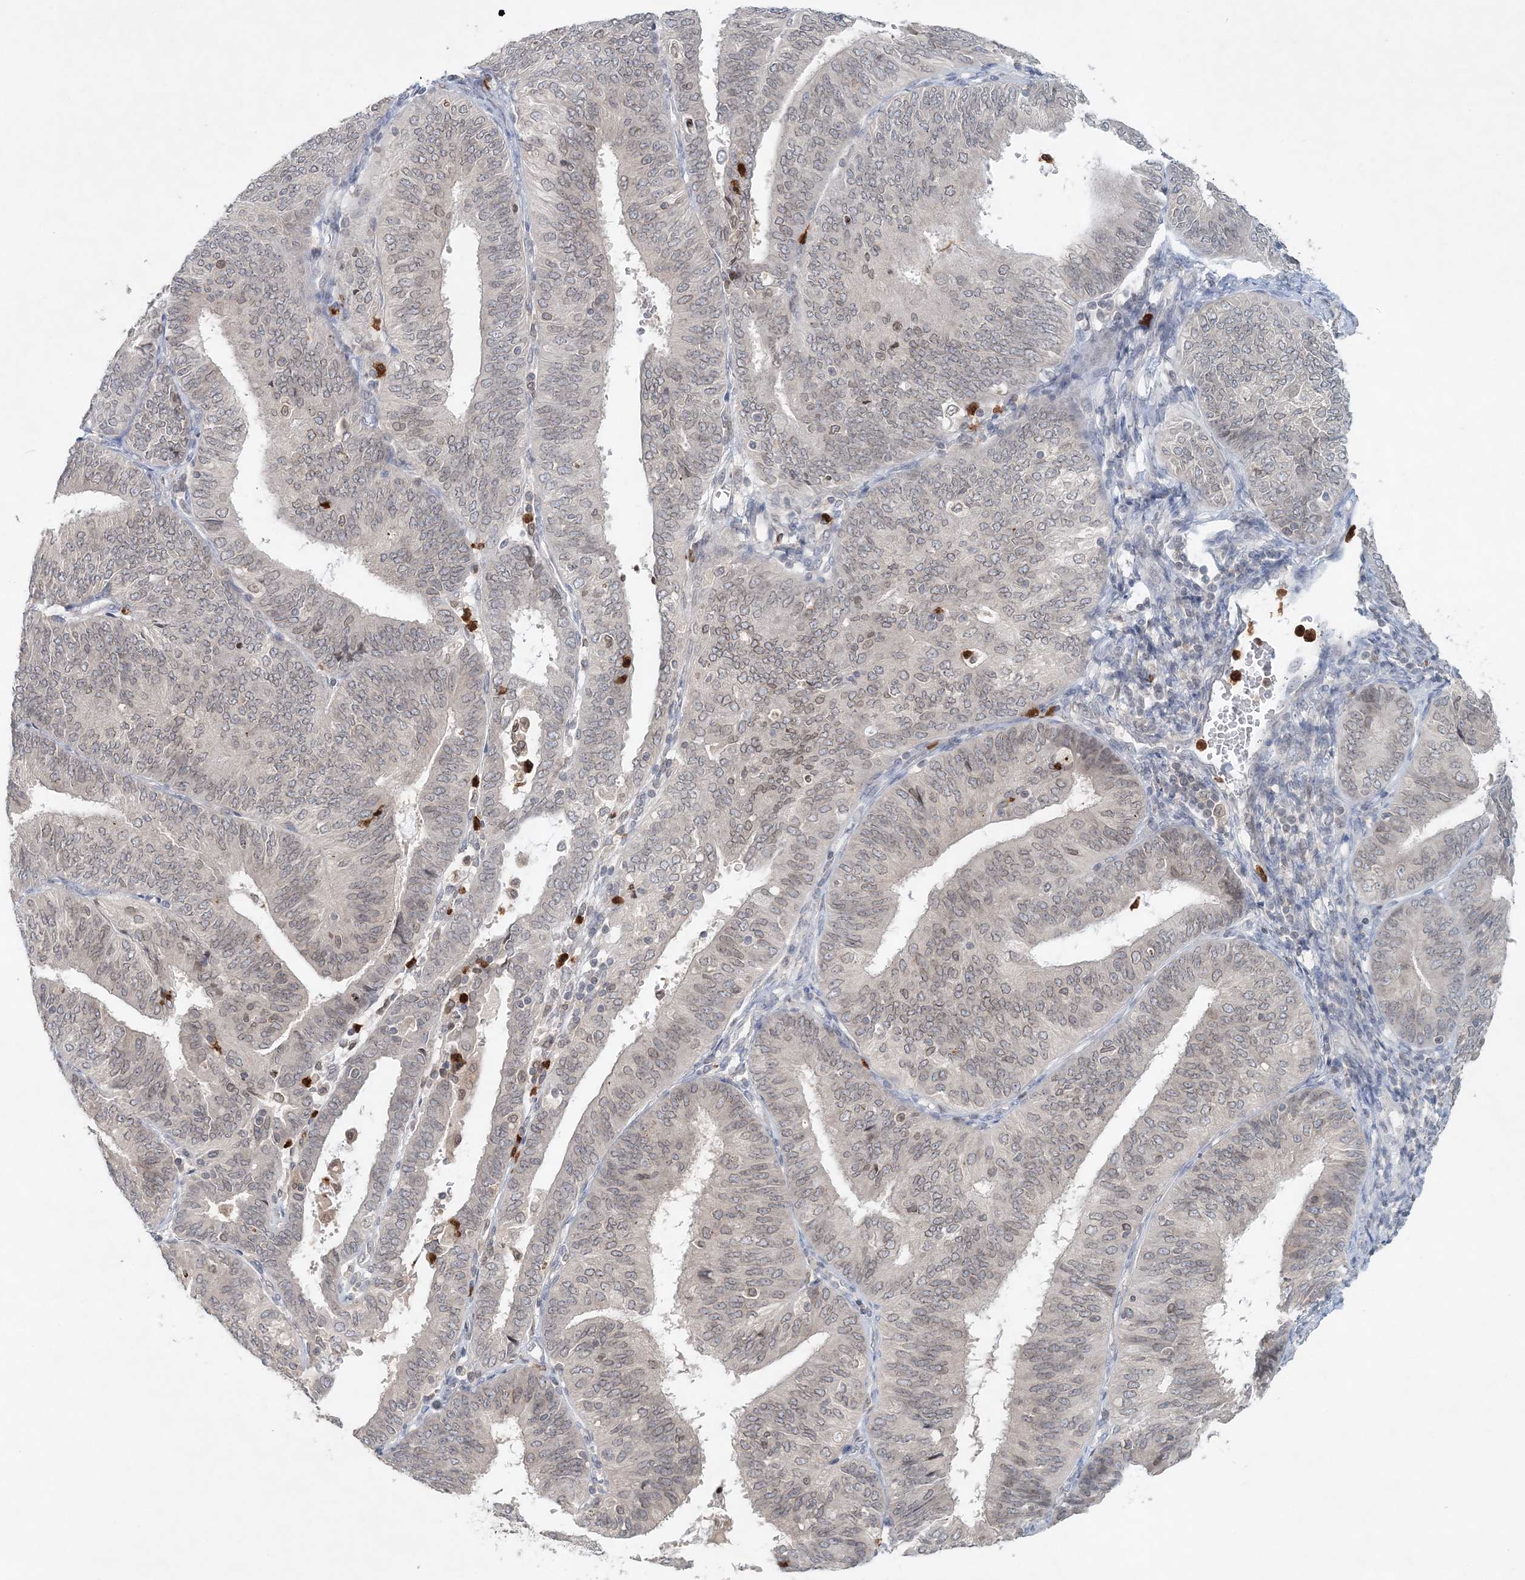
{"staining": {"intensity": "weak", "quantity": "<25%", "location": "cytoplasmic/membranous,nuclear"}, "tissue": "endometrial cancer", "cell_type": "Tumor cells", "image_type": "cancer", "snomed": [{"axis": "morphology", "description": "Adenocarcinoma, NOS"}, {"axis": "topography", "description": "Endometrium"}], "caption": "A micrograph of endometrial adenocarcinoma stained for a protein displays no brown staining in tumor cells.", "gene": "NUP54", "patient": {"sex": "female", "age": 58}}